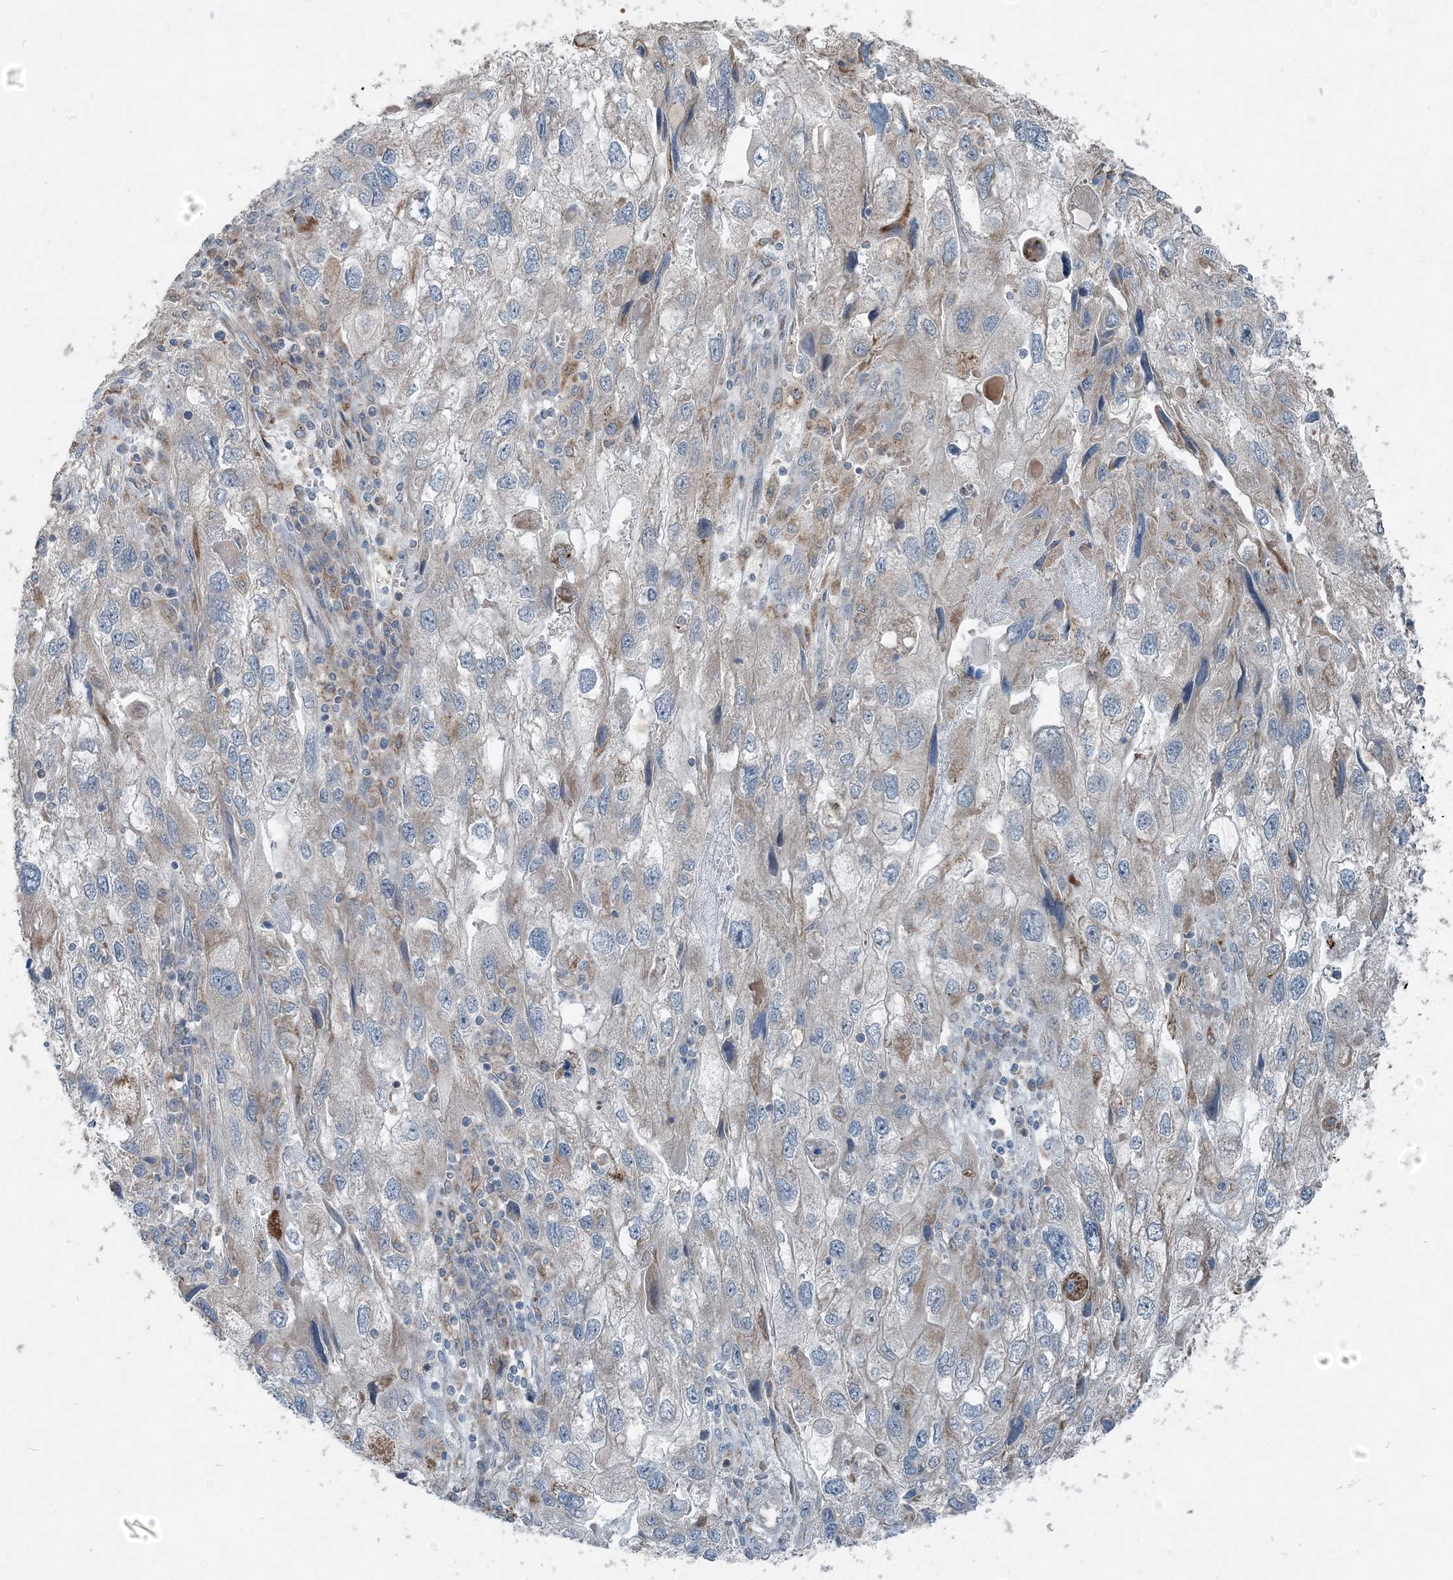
{"staining": {"intensity": "weak", "quantity": "<25%", "location": "cytoplasmic/membranous"}, "tissue": "endometrial cancer", "cell_type": "Tumor cells", "image_type": "cancer", "snomed": [{"axis": "morphology", "description": "Adenocarcinoma, NOS"}, {"axis": "topography", "description": "Endometrium"}], "caption": "This is an immunohistochemistry (IHC) photomicrograph of human endometrial cancer (adenocarcinoma). There is no staining in tumor cells.", "gene": "INTU", "patient": {"sex": "female", "age": 49}}